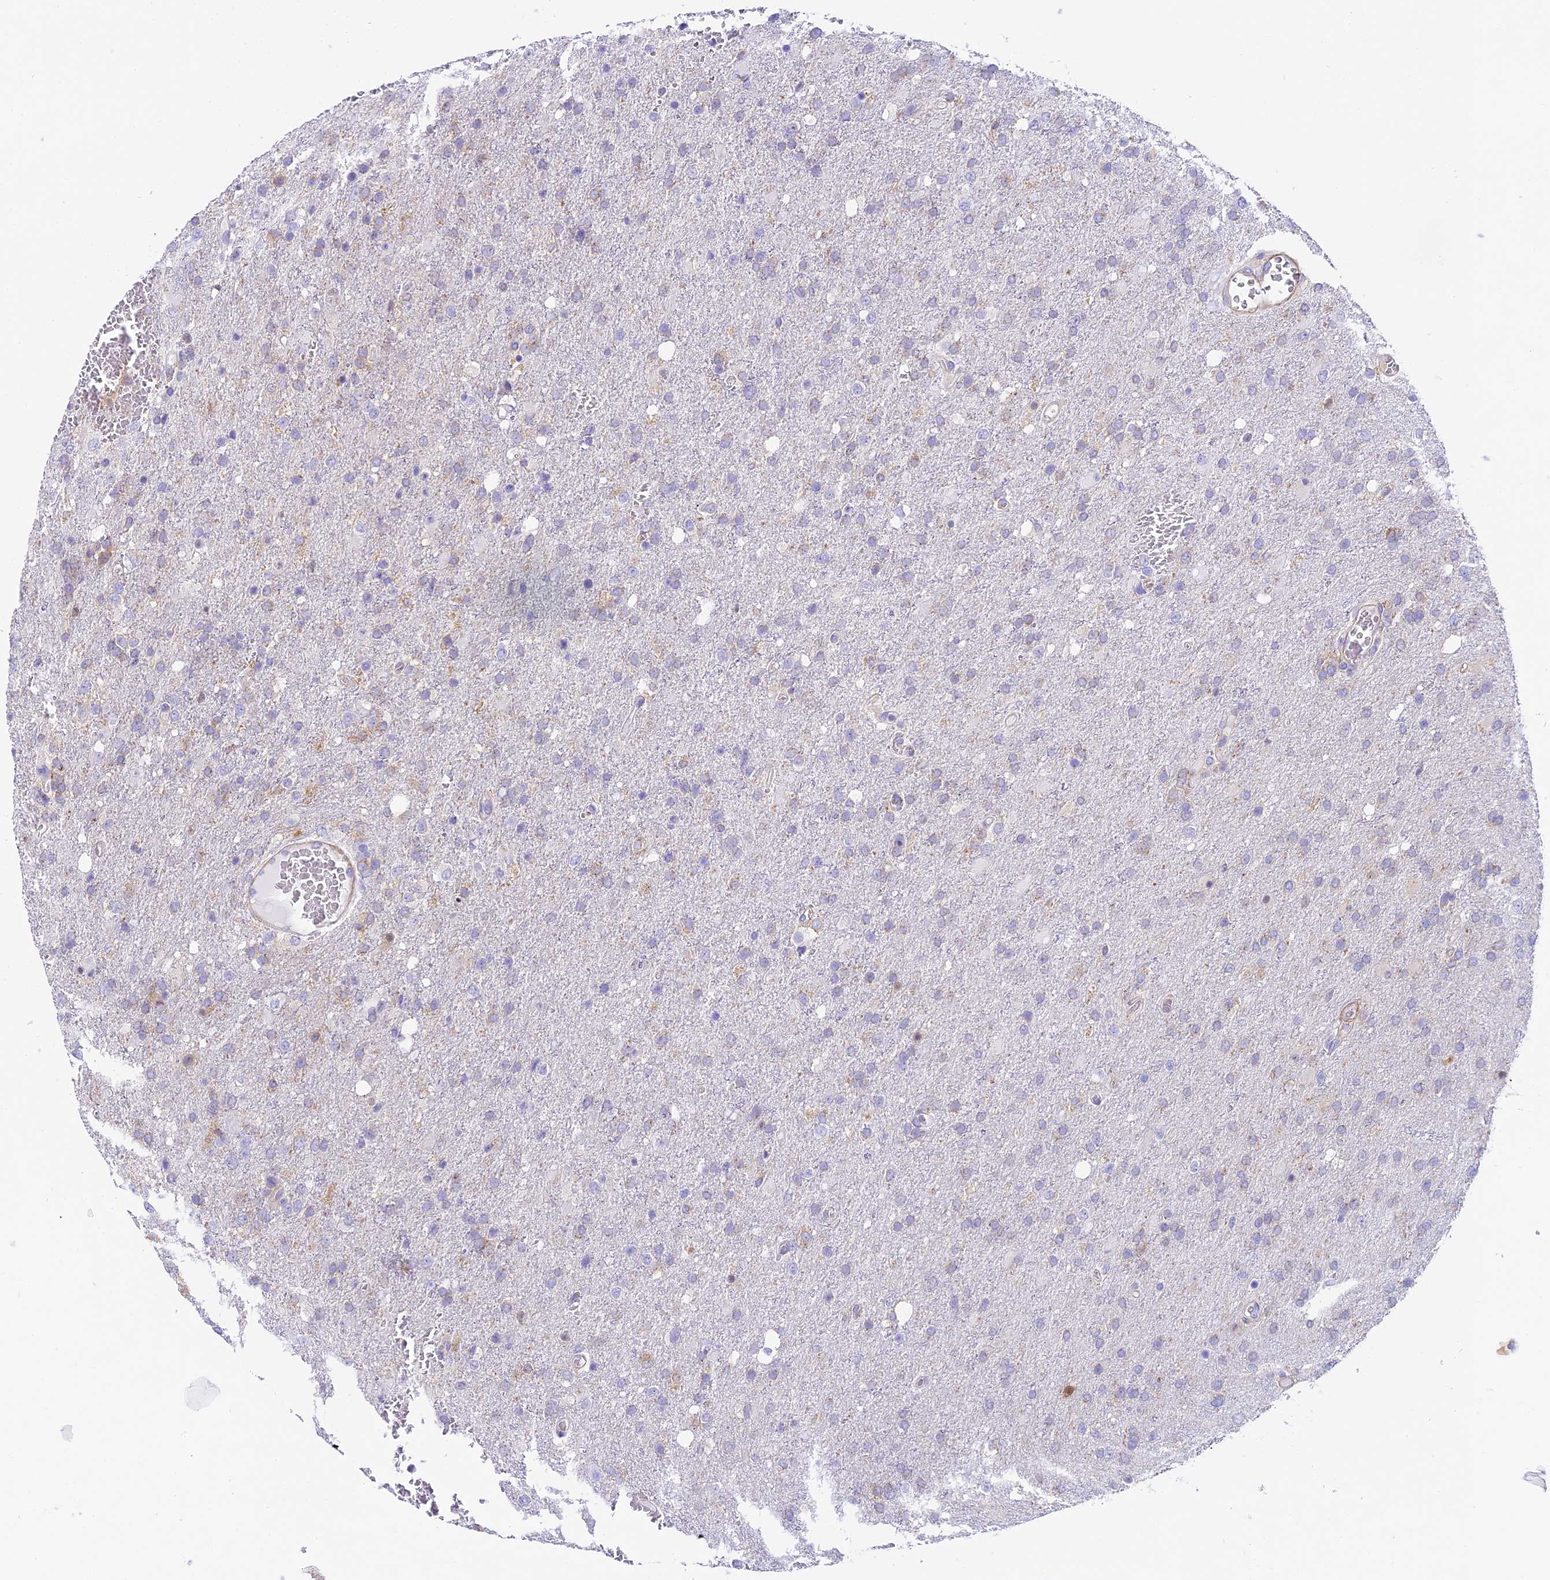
{"staining": {"intensity": "moderate", "quantity": "<25%", "location": "cytoplasmic/membranous"}, "tissue": "glioma", "cell_type": "Tumor cells", "image_type": "cancer", "snomed": [{"axis": "morphology", "description": "Glioma, malignant, High grade"}, {"axis": "topography", "description": "Brain"}], "caption": "About <25% of tumor cells in human glioma exhibit moderate cytoplasmic/membranous protein staining as visualized by brown immunohistochemical staining.", "gene": "HOMER3", "patient": {"sex": "female", "age": 74}}